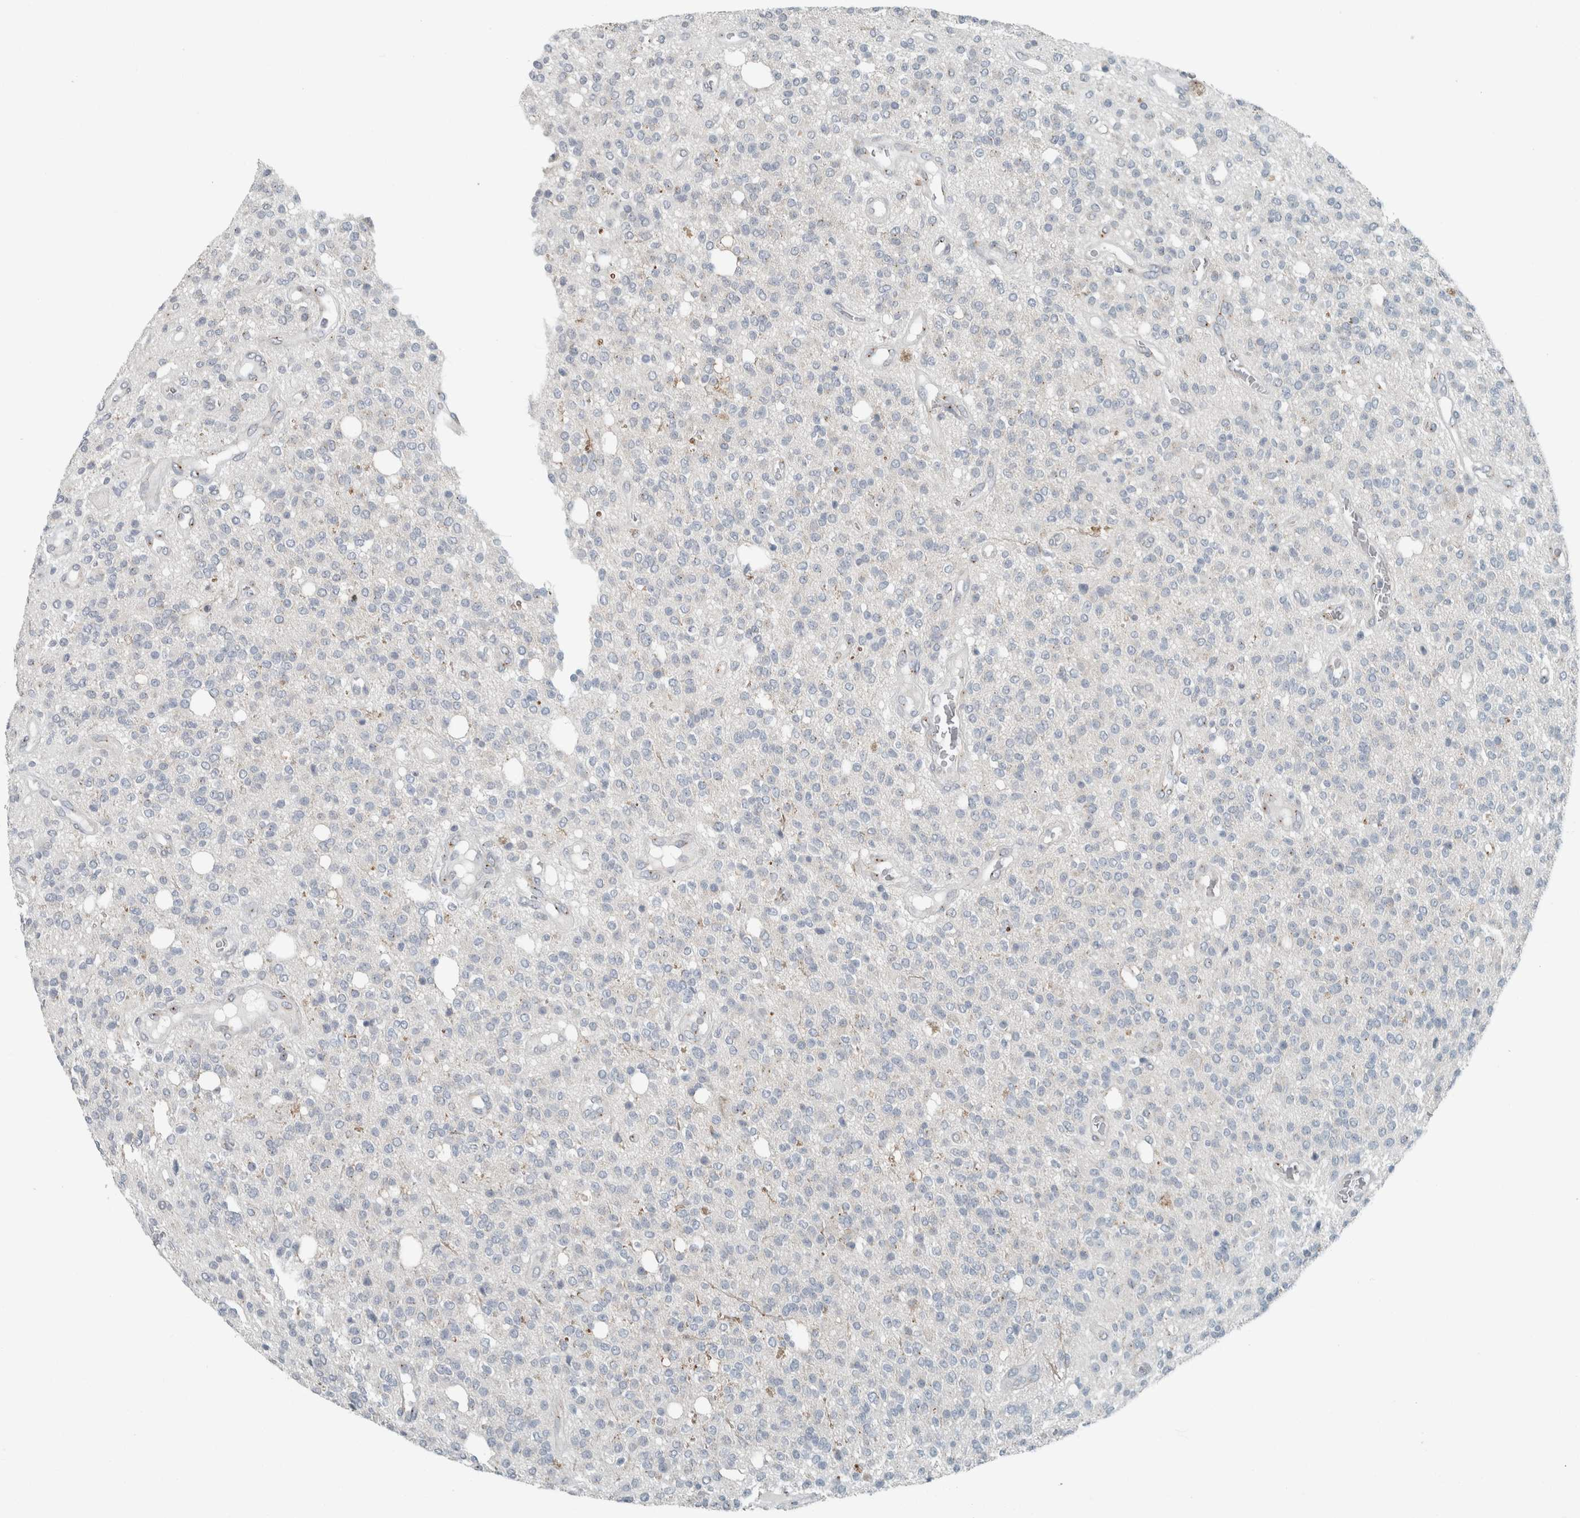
{"staining": {"intensity": "negative", "quantity": "none", "location": "none"}, "tissue": "glioma", "cell_type": "Tumor cells", "image_type": "cancer", "snomed": [{"axis": "morphology", "description": "Glioma, malignant, High grade"}, {"axis": "topography", "description": "Brain"}], "caption": "A high-resolution micrograph shows immunohistochemistry (IHC) staining of glioma, which shows no significant positivity in tumor cells. The staining was performed using DAB (3,3'-diaminobenzidine) to visualize the protein expression in brown, while the nuclei were stained in blue with hematoxylin (Magnification: 20x).", "gene": "KIF1C", "patient": {"sex": "male", "age": 34}}